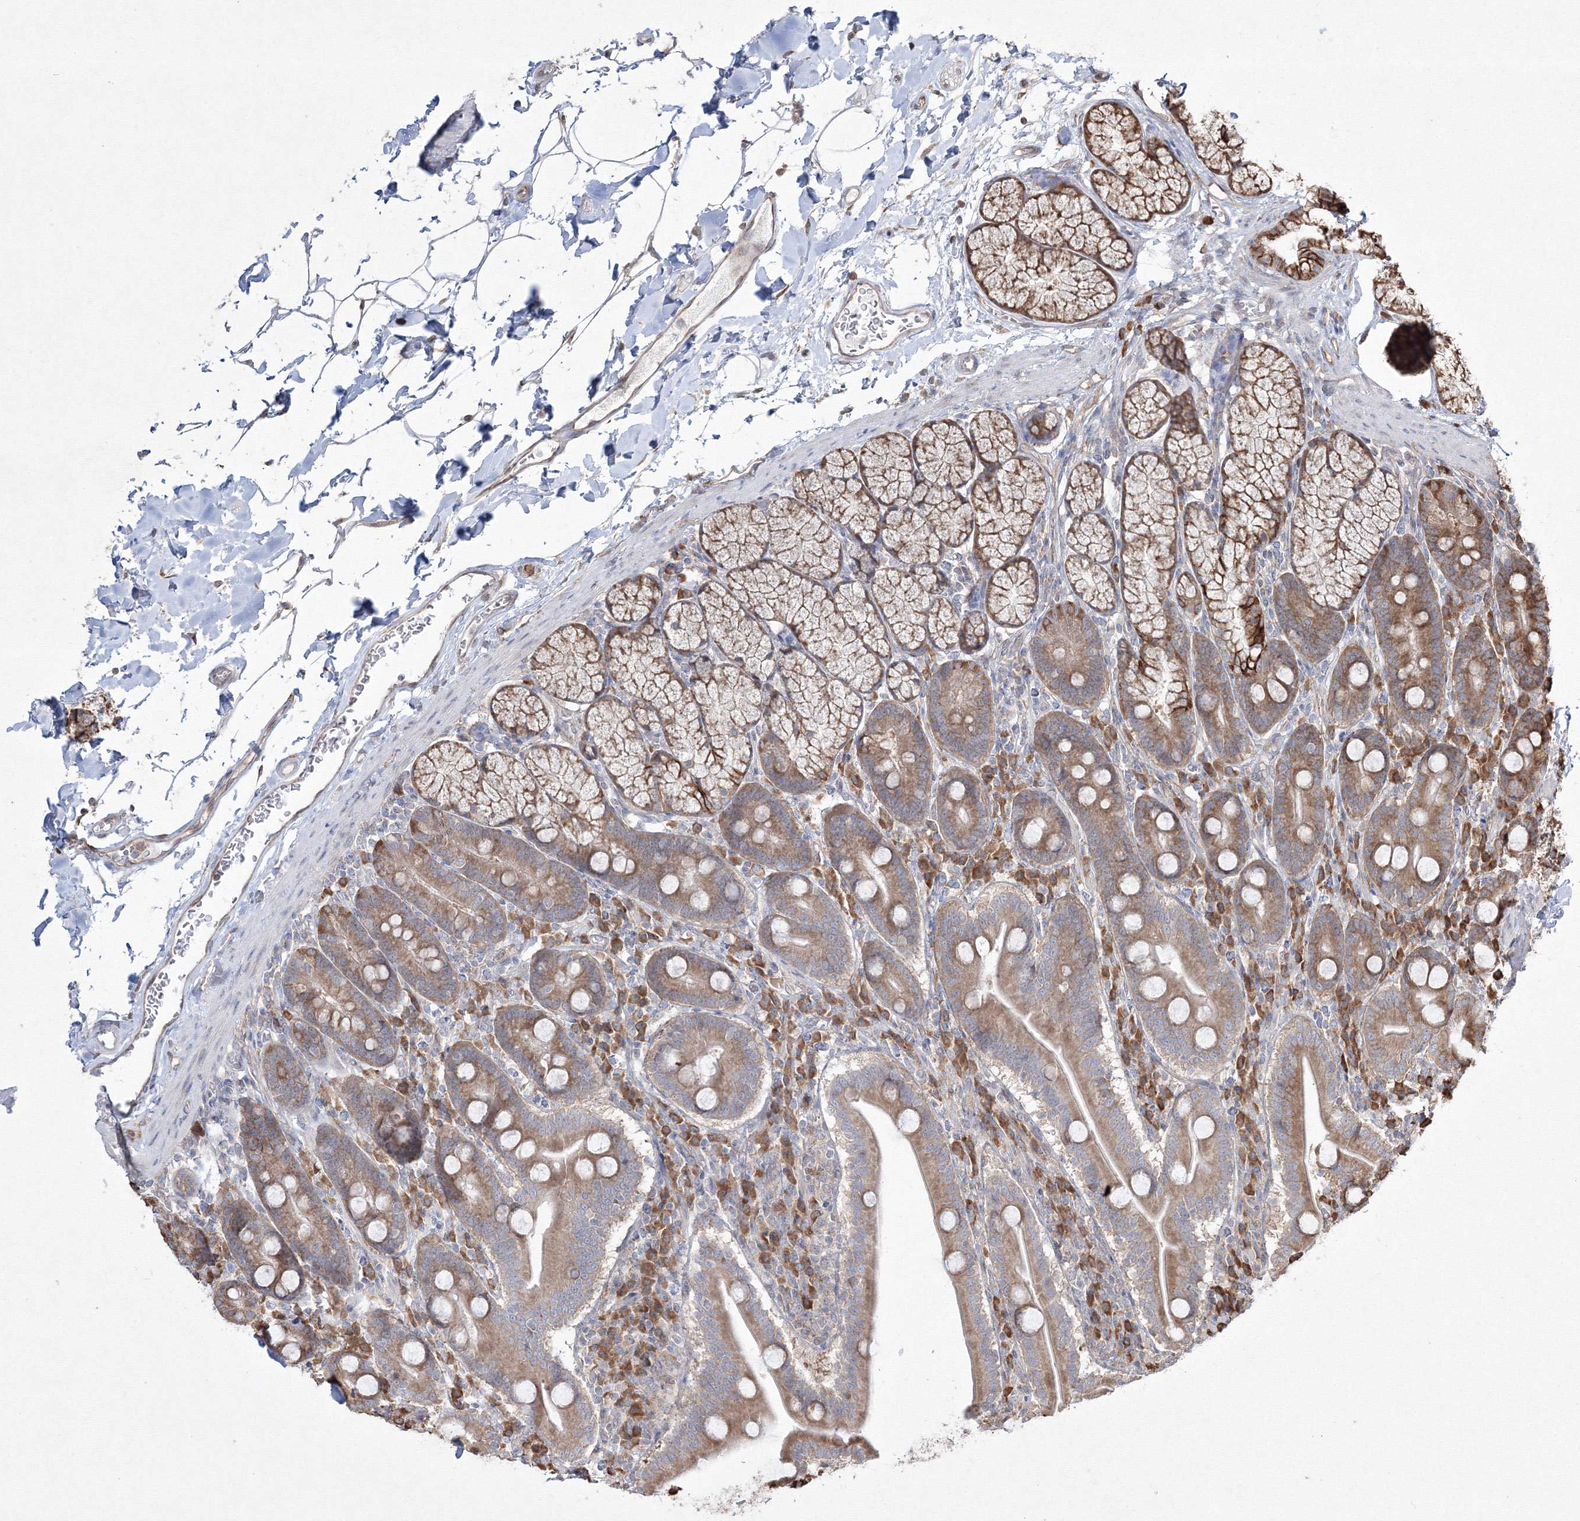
{"staining": {"intensity": "moderate", "quantity": ">75%", "location": "cytoplasmic/membranous"}, "tissue": "duodenum", "cell_type": "Glandular cells", "image_type": "normal", "snomed": [{"axis": "morphology", "description": "Normal tissue, NOS"}, {"axis": "topography", "description": "Duodenum"}], "caption": "Immunohistochemistry image of benign duodenum: duodenum stained using IHC exhibits medium levels of moderate protein expression localized specifically in the cytoplasmic/membranous of glandular cells, appearing as a cytoplasmic/membranous brown color.", "gene": "FBXL8", "patient": {"sex": "male", "age": 35}}